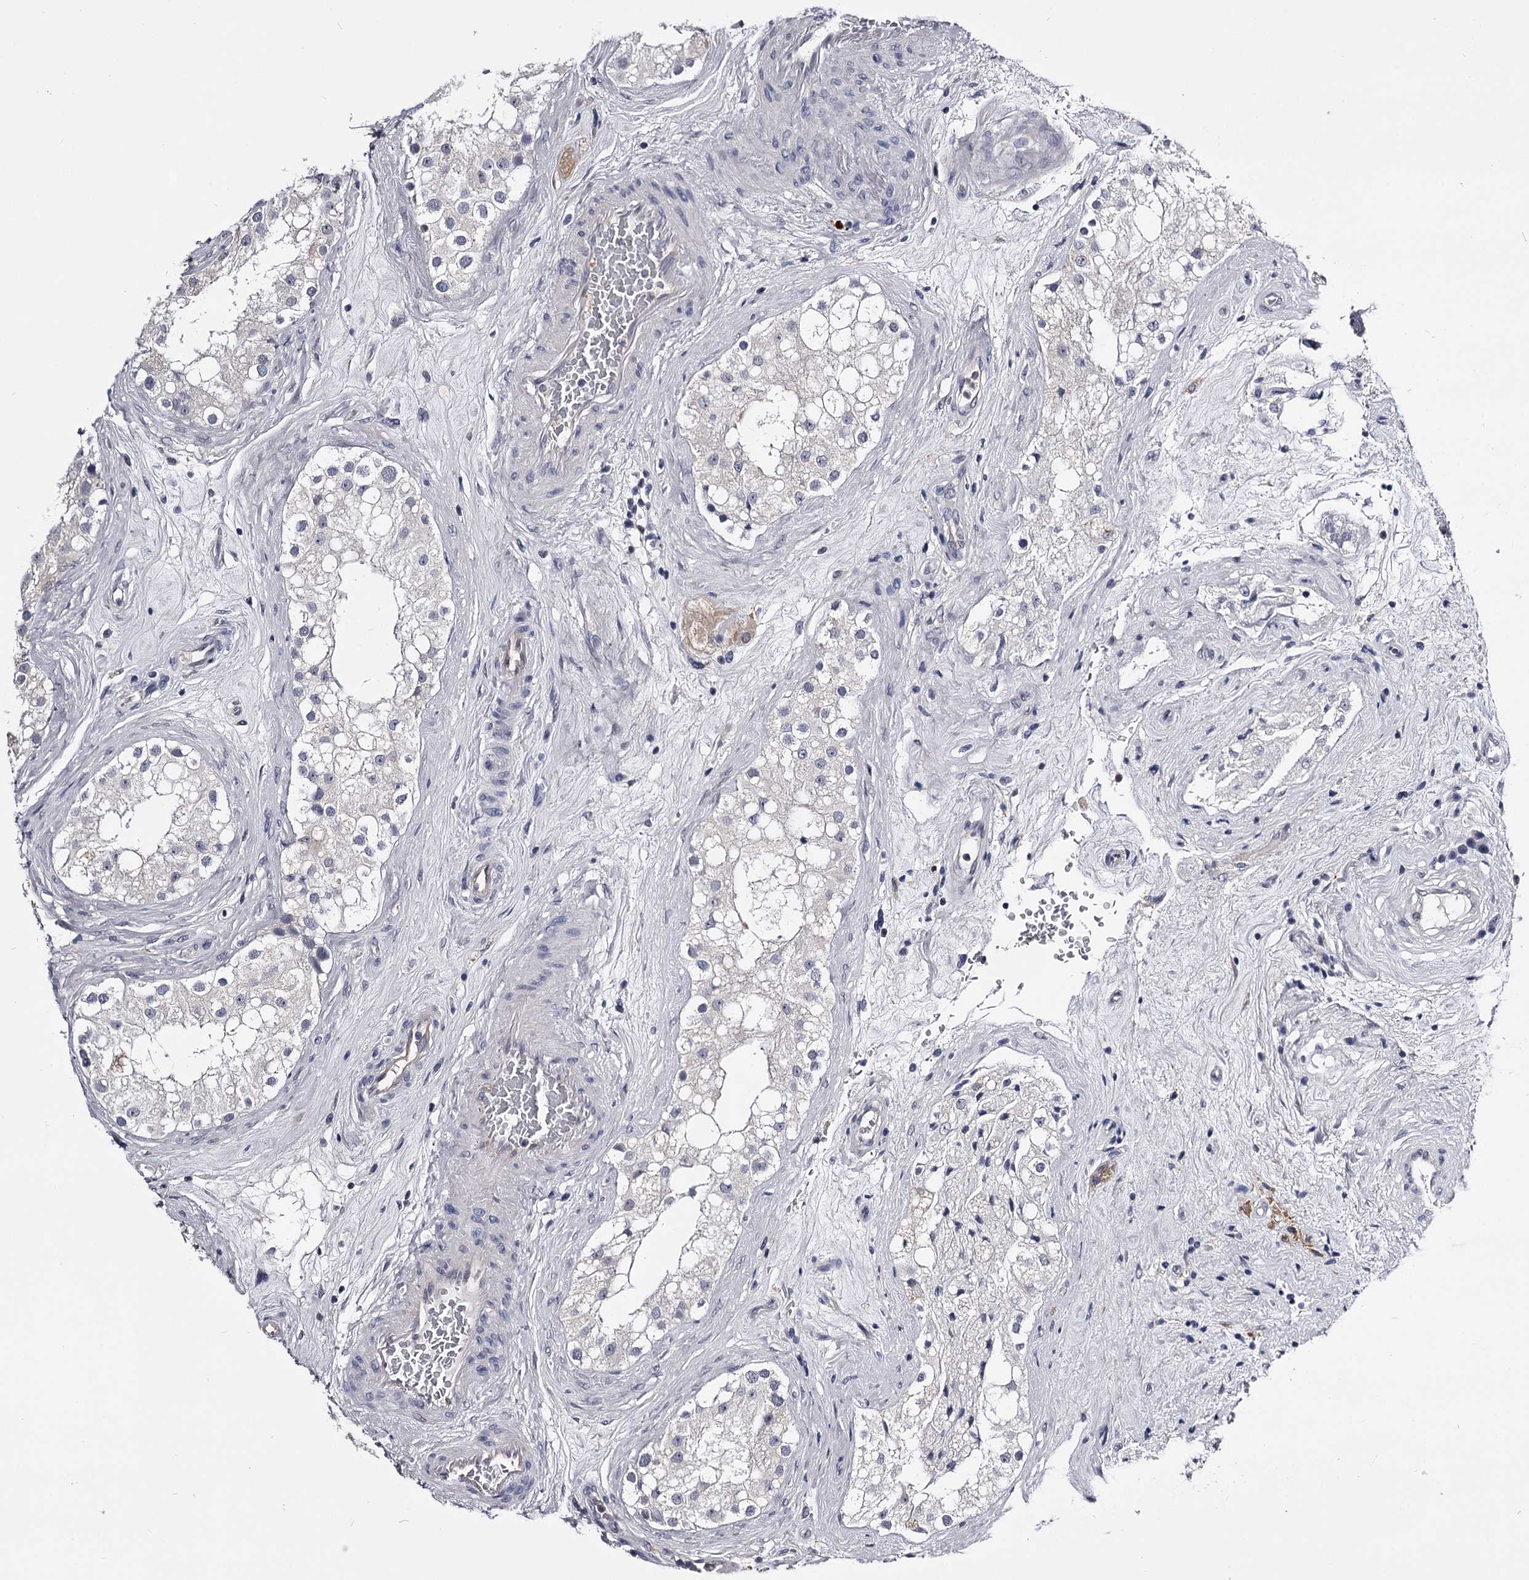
{"staining": {"intensity": "negative", "quantity": "none", "location": "none"}, "tissue": "testis", "cell_type": "Cells in seminiferous ducts", "image_type": "normal", "snomed": [{"axis": "morphology", "description": "Normal tissue, NOS"}, {"axis": "topography", "description": "Testis"}], "caption": "Protein analysis of benign testis shows no significant staining in cells in seminiferous ducts.", "gene": "GSTO1", "patient": {"sex": "male", "age": 84}}